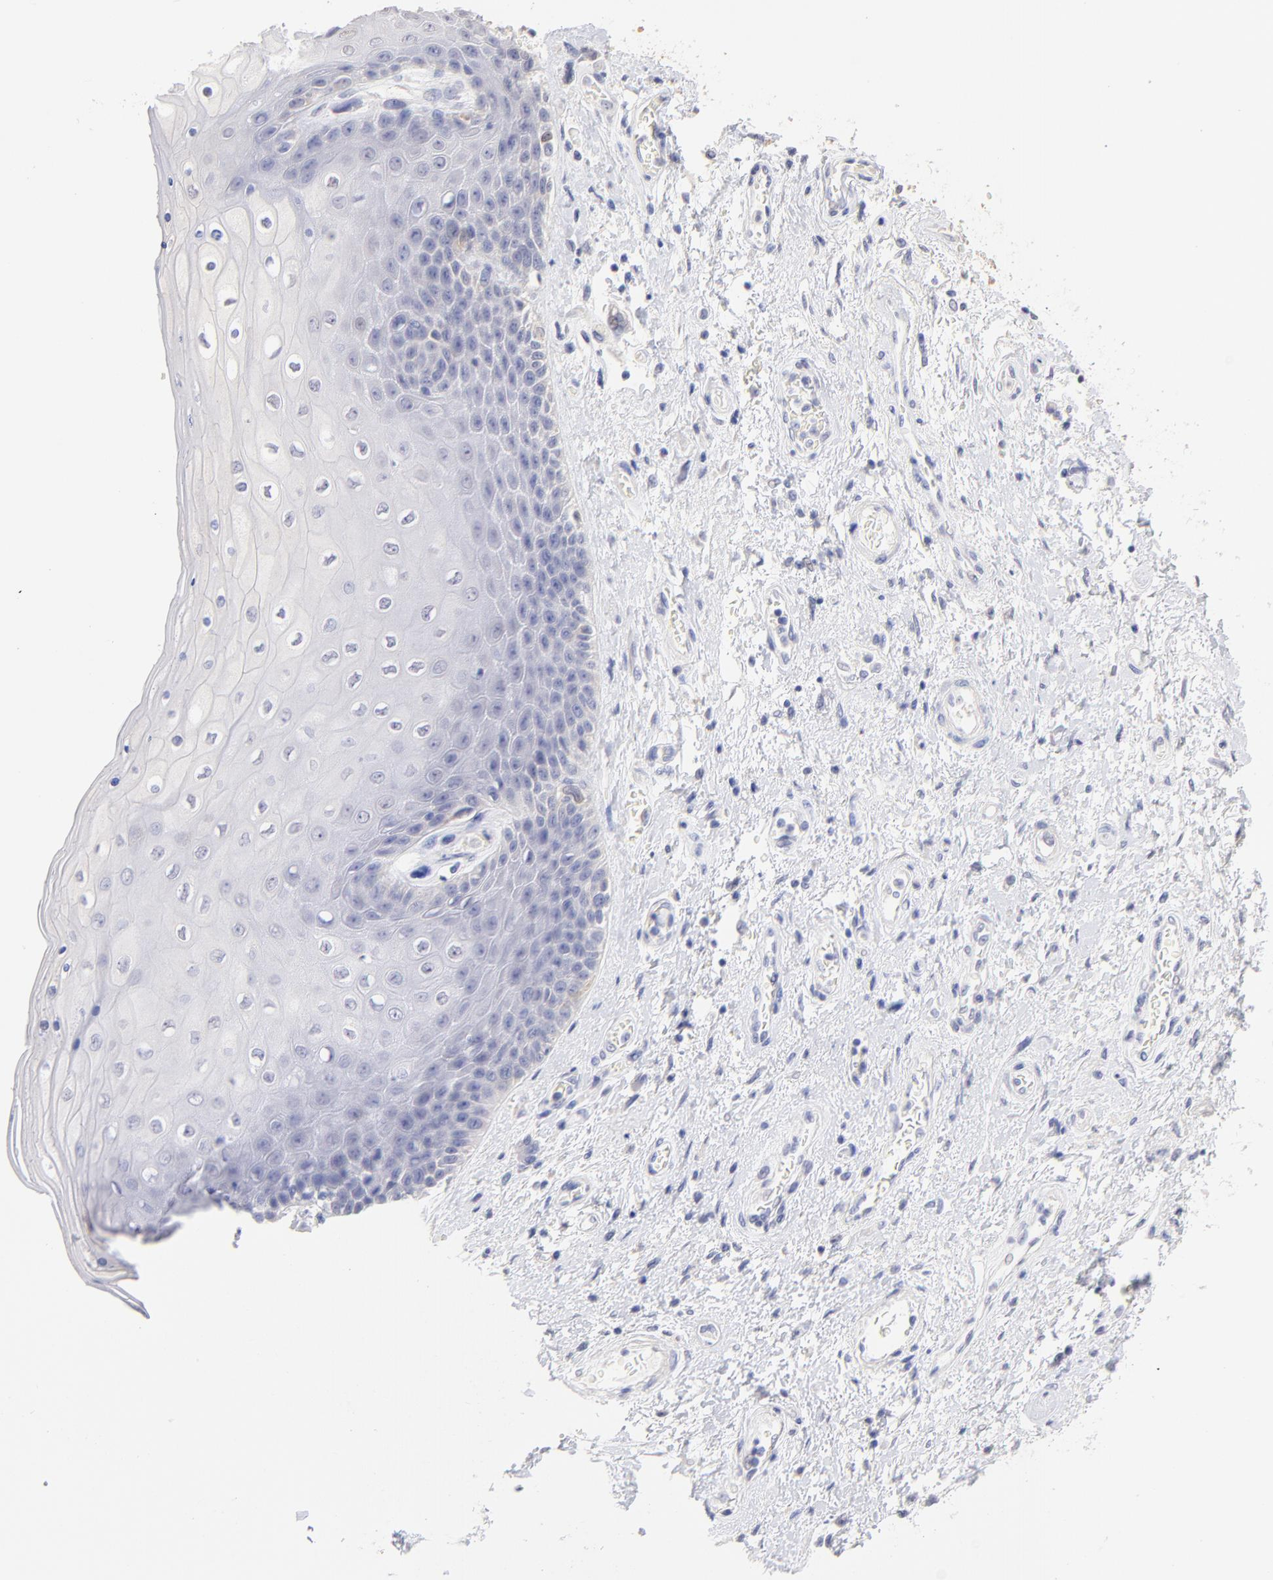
{"staining": {"intensity": "negative", "quantity": "none", "location": "none"}, "tissue": "skin", "cell_type": "Epidermal cells", "image_type": "normal", "snomed": [{"axis": "morphology", "description": "Normal tissue, NOS"}, {"axis": "topography", "description": "Anal"}], "caption": "Immunohistochemical staining of benign skin shows no significant positivity in epidermal cells. (DAB (3,3'-diaminobenzidine) IHC with hematoxylin counter stain).", "gene": "CFAP57", "patient": {"sex": "female", "age": 46}}